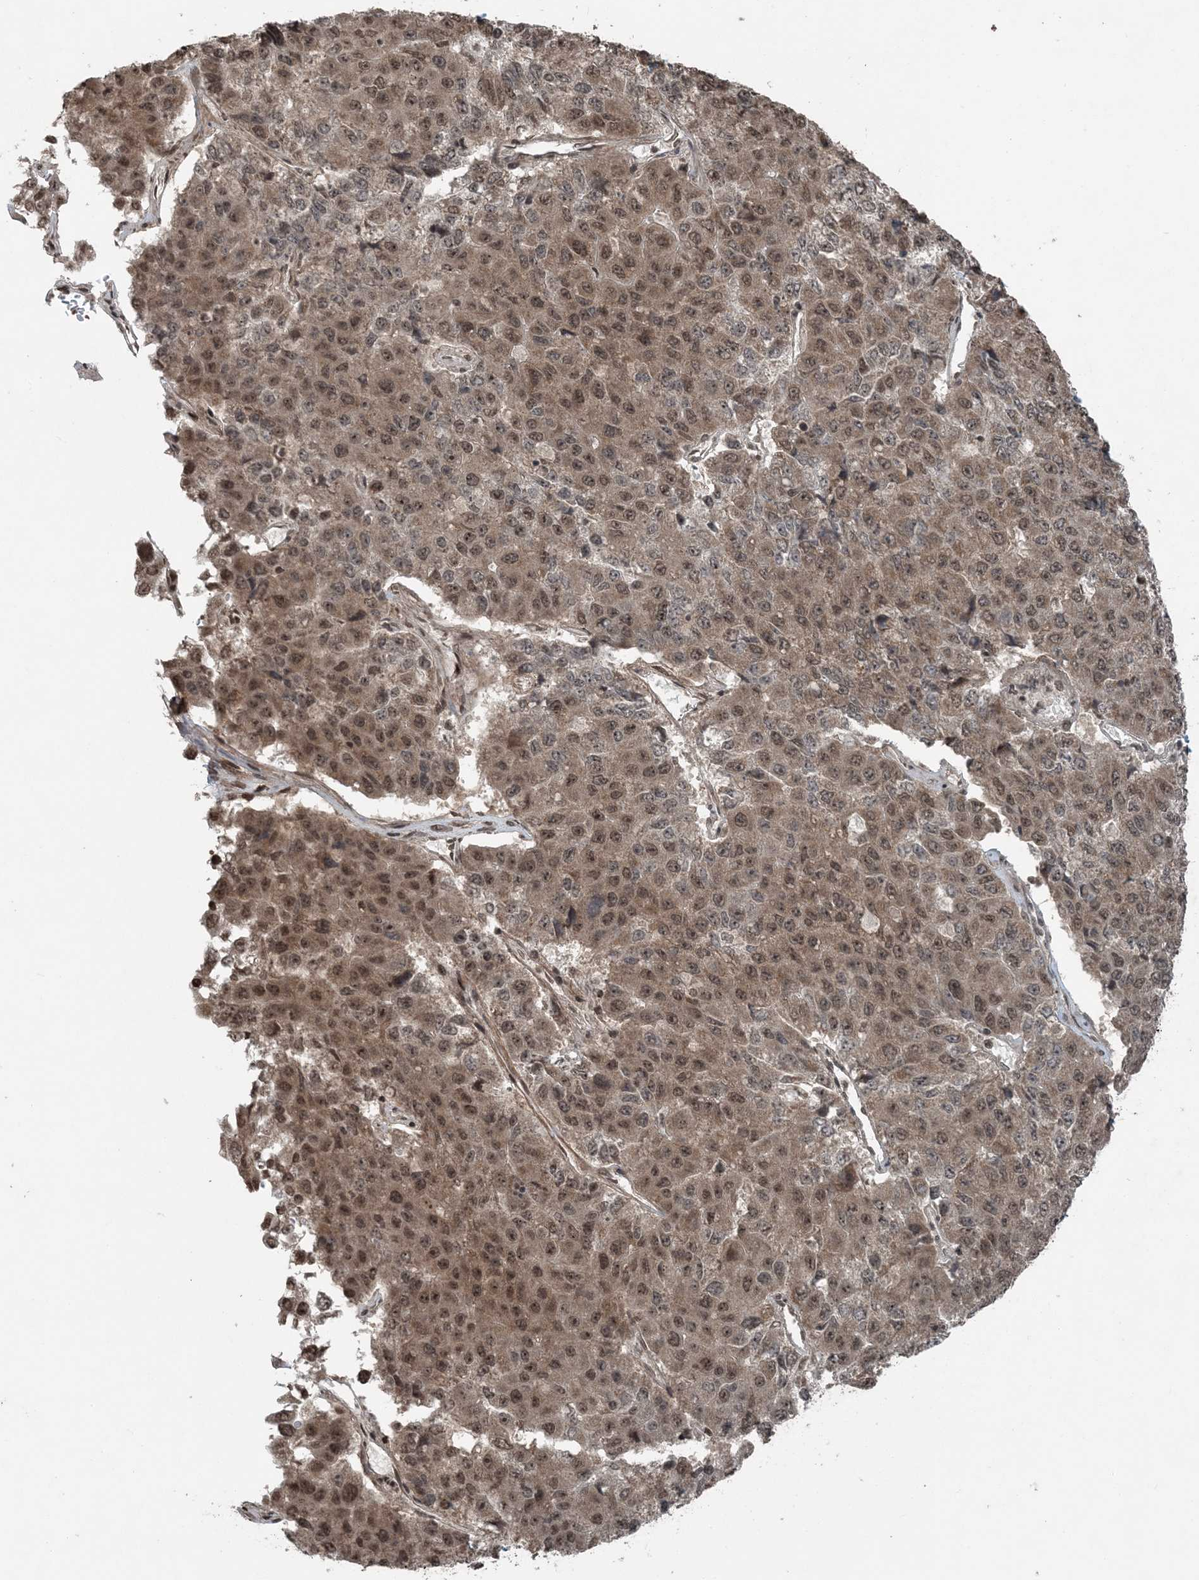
{"staining": {"intensity": "moderate", "quantity": ">75%", "location": "nuclear"}, "tissue": "pancreatic cancer", "cell_type": "Tumor cells", "image_type": "cancer", "snomed": [{"axis": "morphology", "description": "Adenocarcinoma, NOS"}, {"axis": "topography", "description": "Pancreas"}], "caption": "A high-resolution photomicrograph shows immunohistochemistry staining of adenocarcinoma (pancreatic), which displays moderate nuclear positivity in approximately >75% of tumor cells.", "gene": "ZFAND2B", "patient": {"sex": "male", "age": 50}}